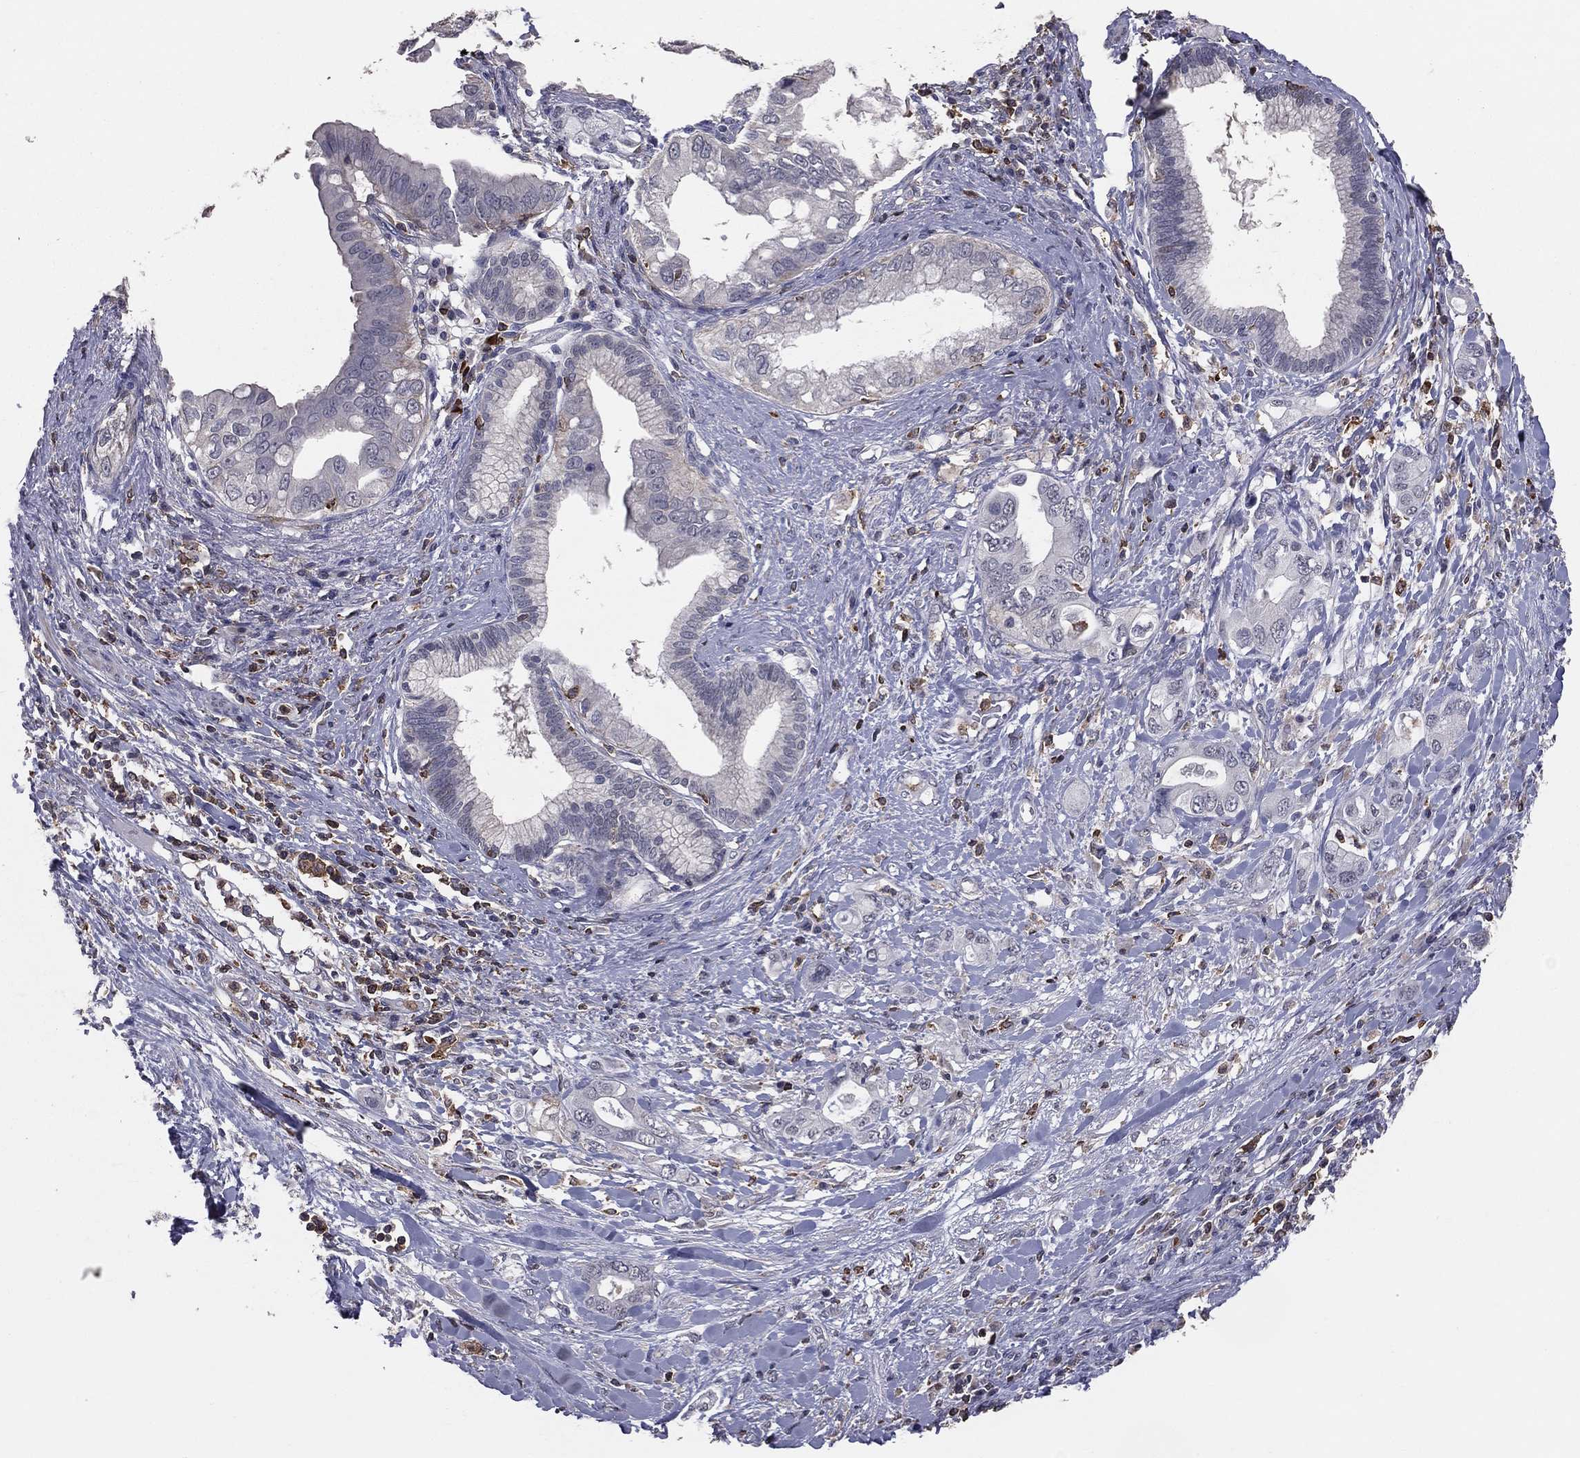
{"staining": {"intensity": "negative", "quantity": "none", "location": "none"}, "tissue": "pancreatic cancer", "cell_type": "Tumor cells", "image_type": "cancer", "snomed": [{"axis": "morphology", "description": "Adenocarcinoma, NOS"}, {"axis": "topography", "description": "Pancreas"}], "caption": "IHC photomicrograph of adenocarcinoma (pancreatic) stained for a protein (brown), which displays no positivity in tumor cells.", "gene": "PSTPIP1", "patient": {"sex": "female", "age": 56}}